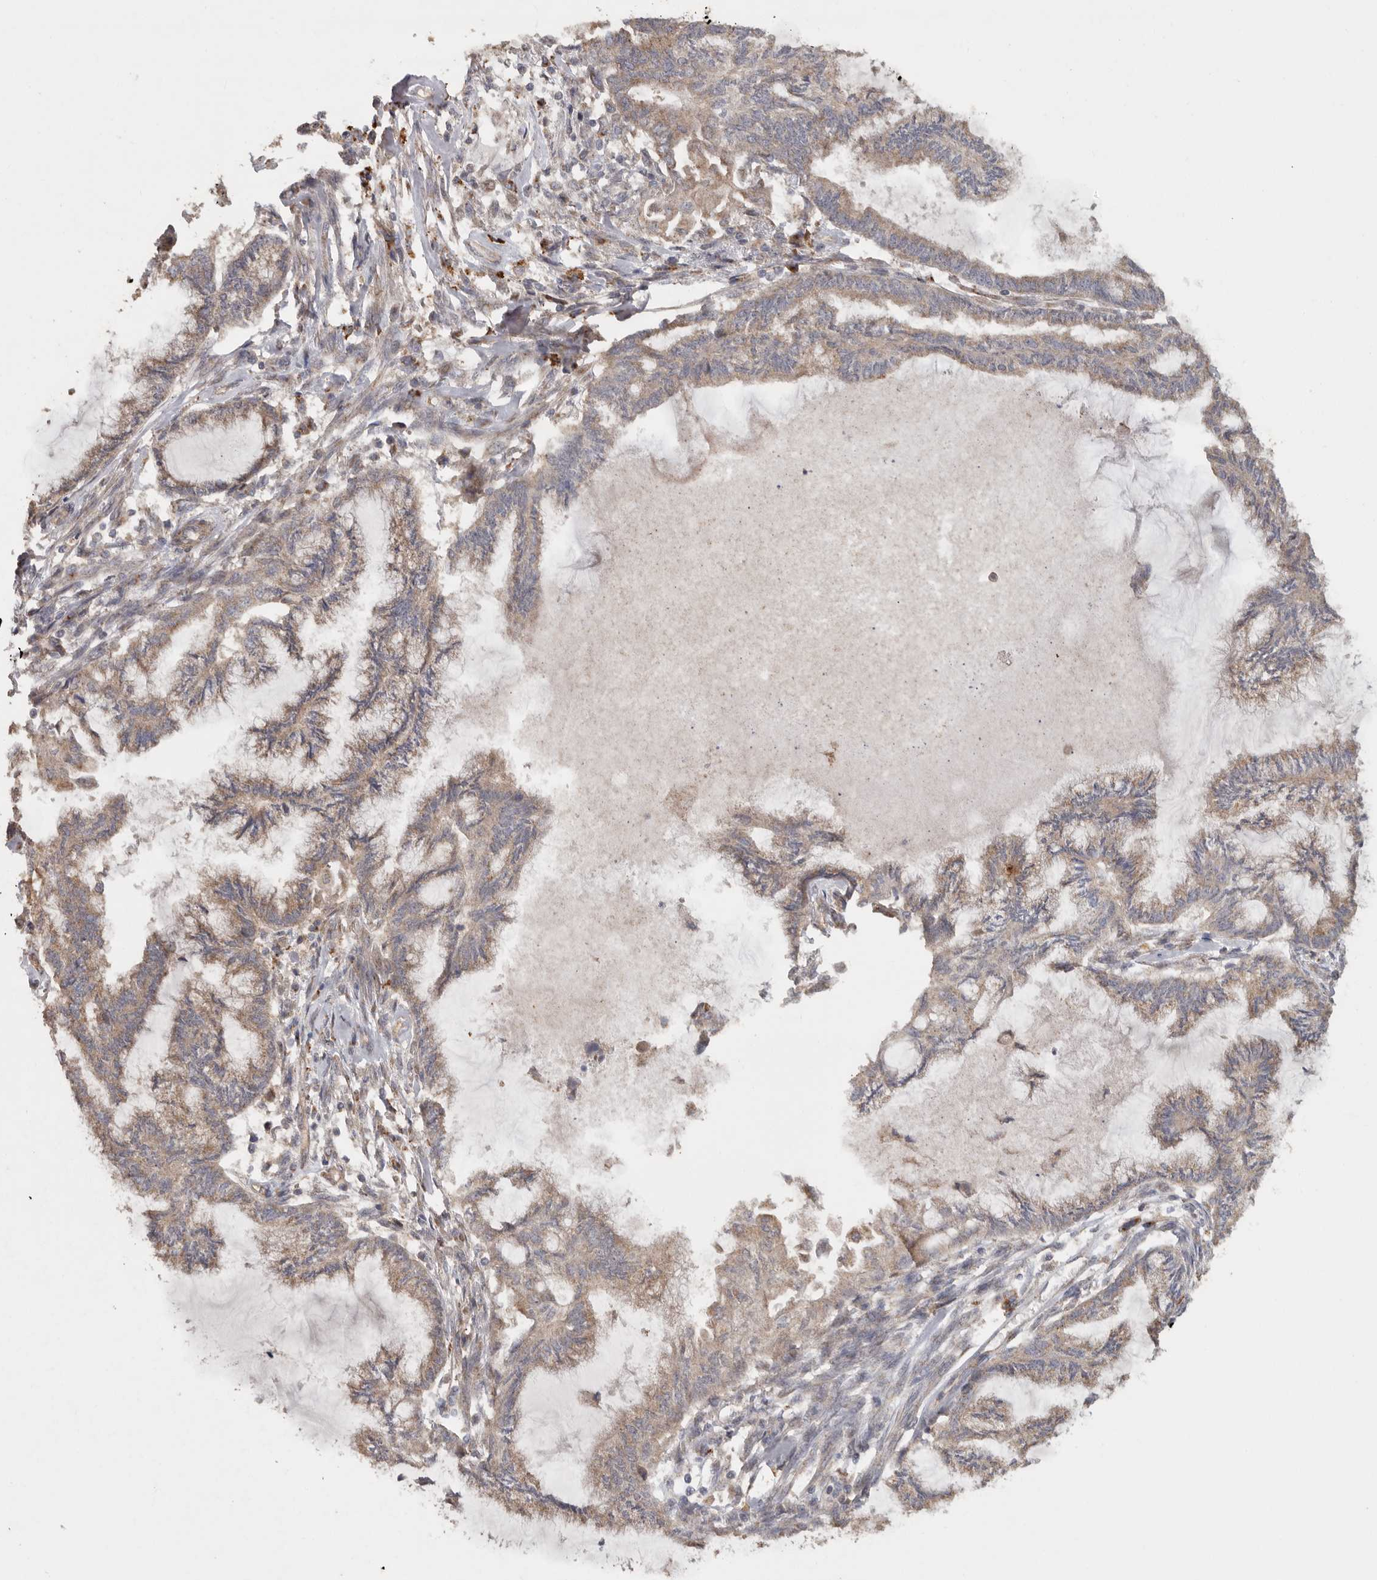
{"staining": {"intensity": "moderate", "quantity": ">75%", "location": "cytoplasmic/membranous"}, "tissue": "endometrial cancer", "cell_type": "Tumor cells", "image_type": "cancer", "snomed": [{"axis": "morphology", "description": "Adenocarcinoma, NOS"}, {"axis": "topography", "description": "Endometrium"}], "caption": "Human endometrial adenocarcinoma stained with a brown dye exhibits moderate cytoplasmic/membranous positive positivity in approximately >75% of tumor cells.", "gene": "PODXL2", "patient": {"sex": "female", "age": 86}}